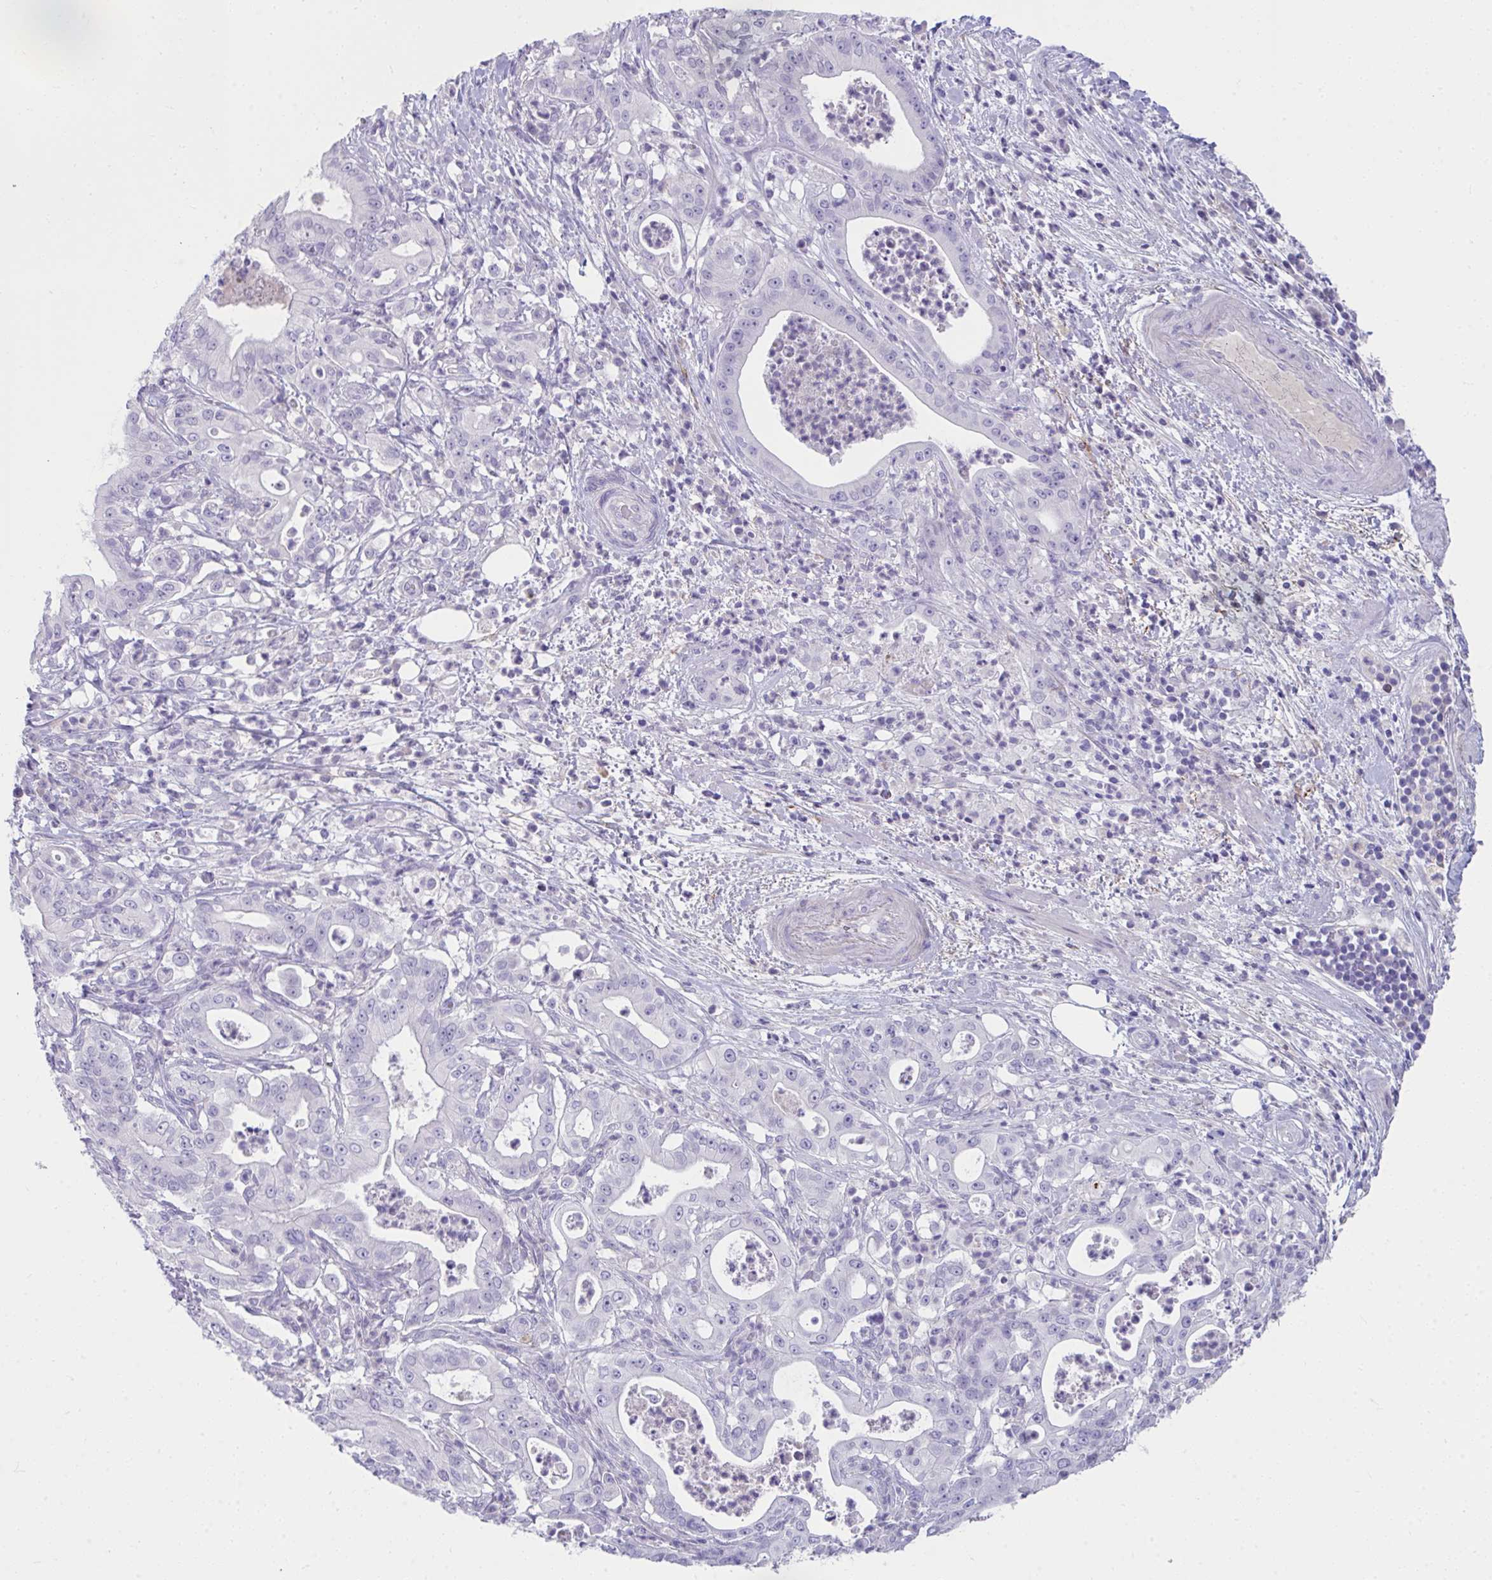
{"staining": {"intensity": "negative", "quantity": "none", "location": "none"}, "tissue": "pancreatic cancer", "cell_type": "Tumor cells", "image_type": "cancer", "snomed": [{"axis": "morphology", "description": "Adenocarcinoma, NOS"}, {"axis": "topography", "description": "Pancreas"}], "caption": "Tumor cells are negative for brown protein staining in pancreatic adenocarcinoma.", "gene": "PIGZ", "patient": {"sex": "male", "age": 71}}